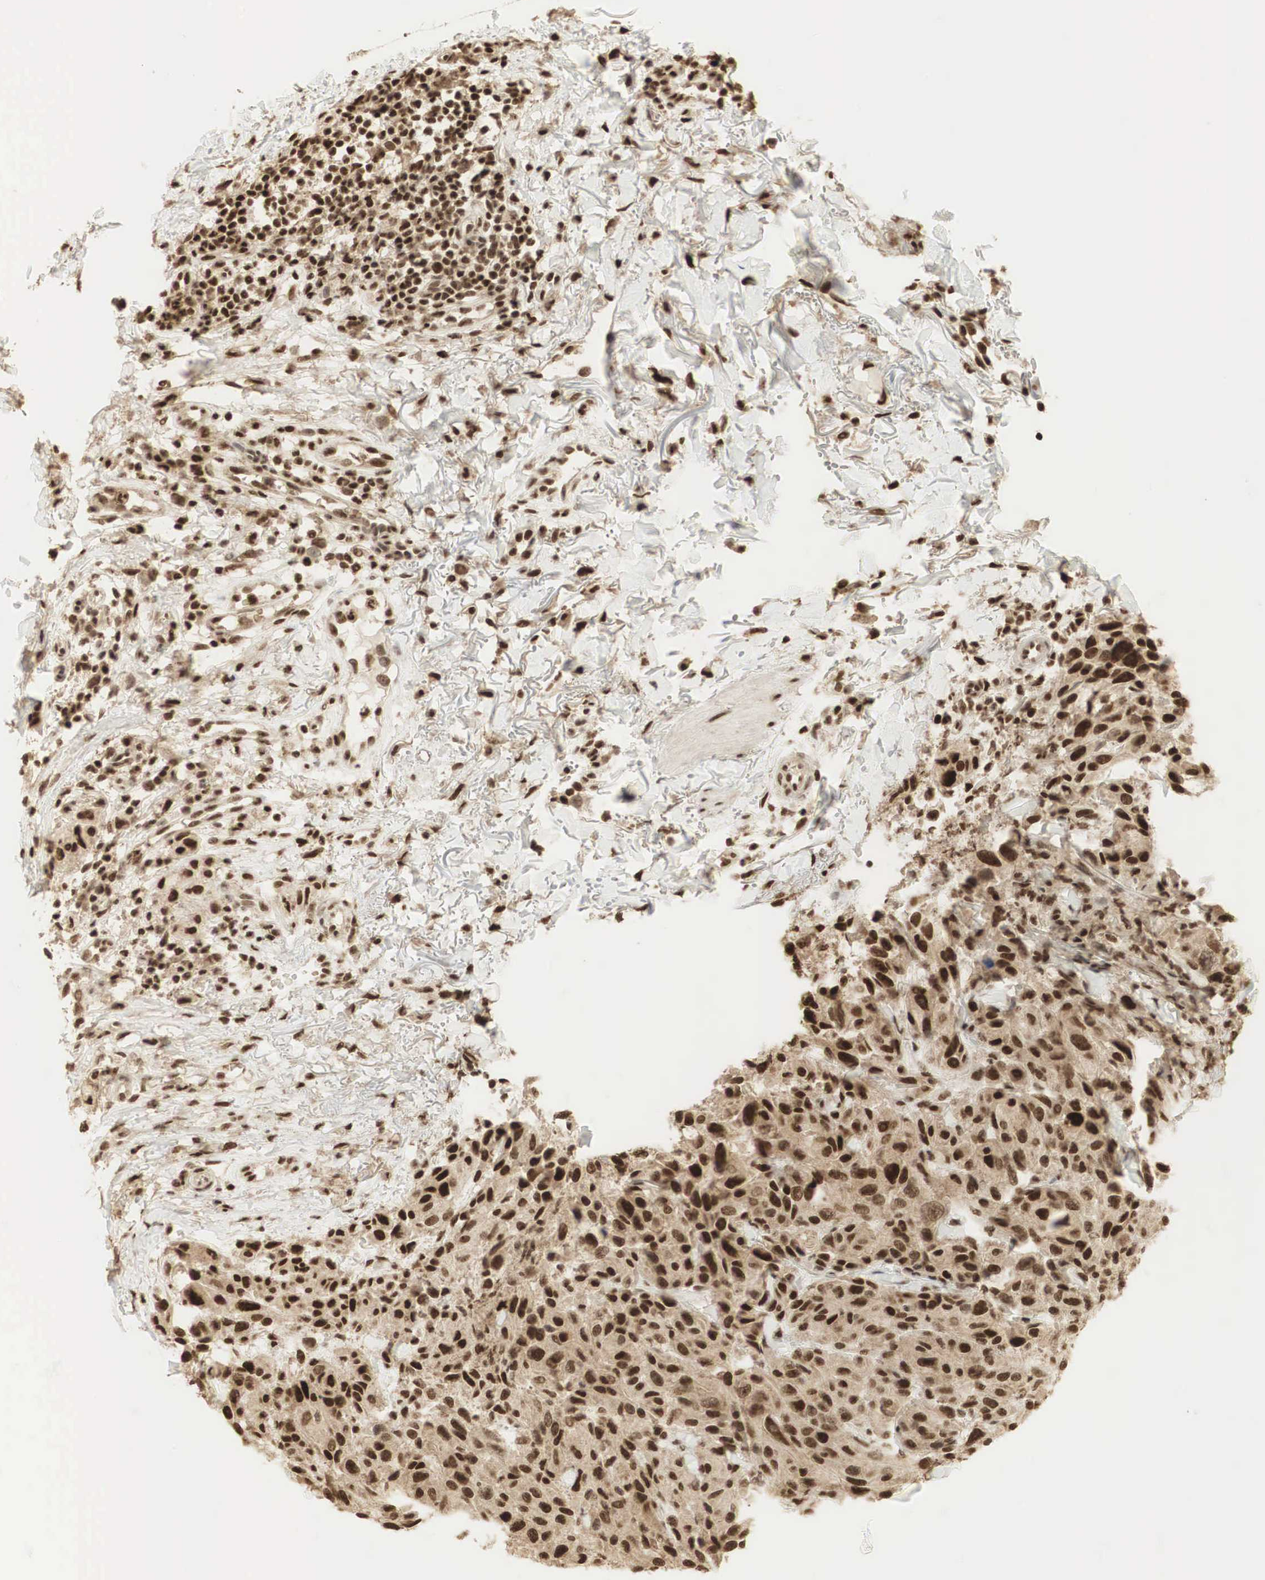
{"staining": {"intensity": "strong", "quantity": ">75%", "location": "cytoplasmic/membranous,nuclear"}, "tissue": "melanoma", "cell_type": "Tumor cells", "image_type": "cancer", "snomed": [{"axis": "morphology", "description": "Malignant melanoma, NOS"}, {"axis": "topography", "description": "Skin"}], "caption": "Malignant melanoma stained for a protein exhibits strong cytoplasmic/membranous and nuclear positivity in tumor cells.", "gene": "RNF113A", "patient": {"sex": "male", "age": 70}}